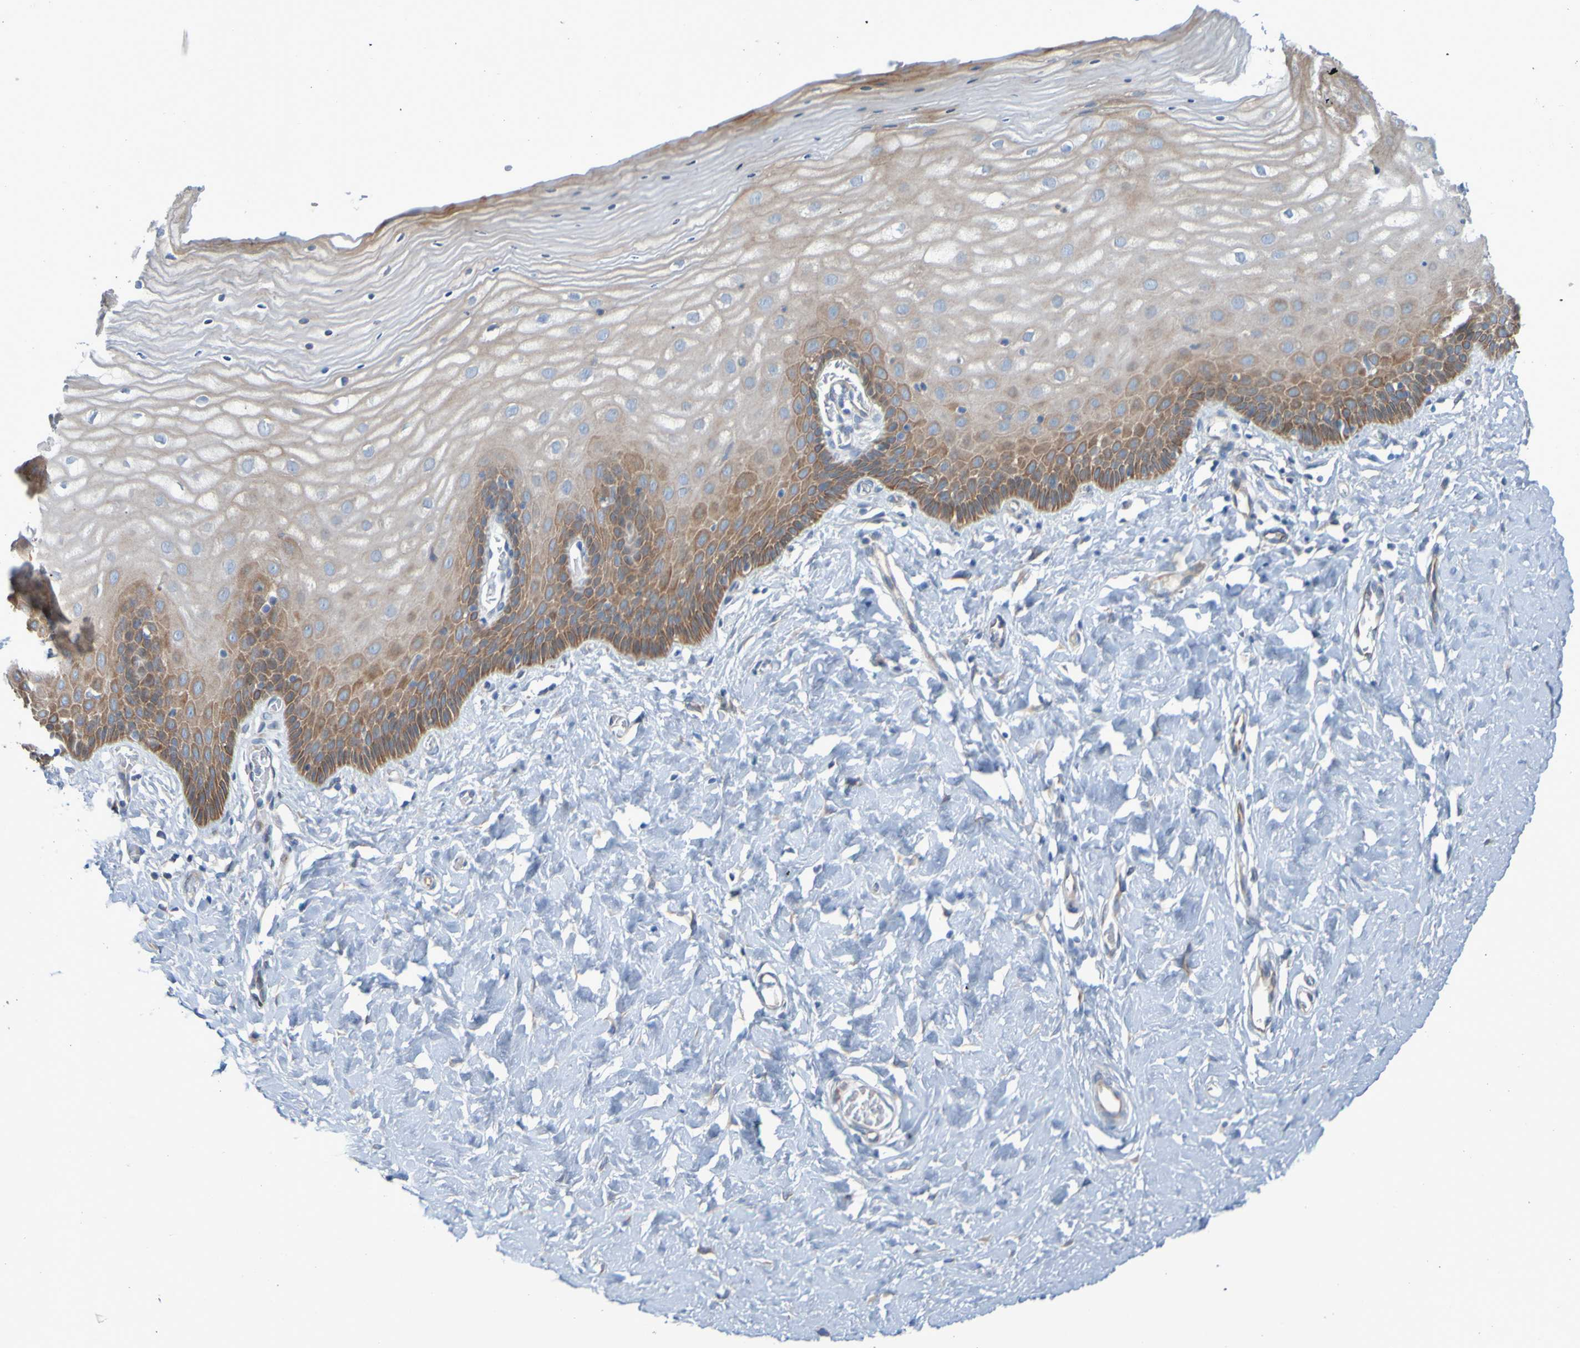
{"staining": {"intensity": "weak", "quantity": "25%-75%", "location": "cytoplasmic/membranous"}, "tissue": "cervix", "cell_type": "Glandular cells", "image_type": "normal", "snomed": [{"axis": "morphology", "description": "Normal tissue, NOS"}, {"axis": "topography", "description": "Cervix"}], "caption": "Brown immunohistochemical staining in benign cervix exhibits weak cytoplasmic/membranous positivity in approximately 25%-75% of glandular cells.", "gene": "NPRL3", "patient": {"sex": "female", "age": 55}}